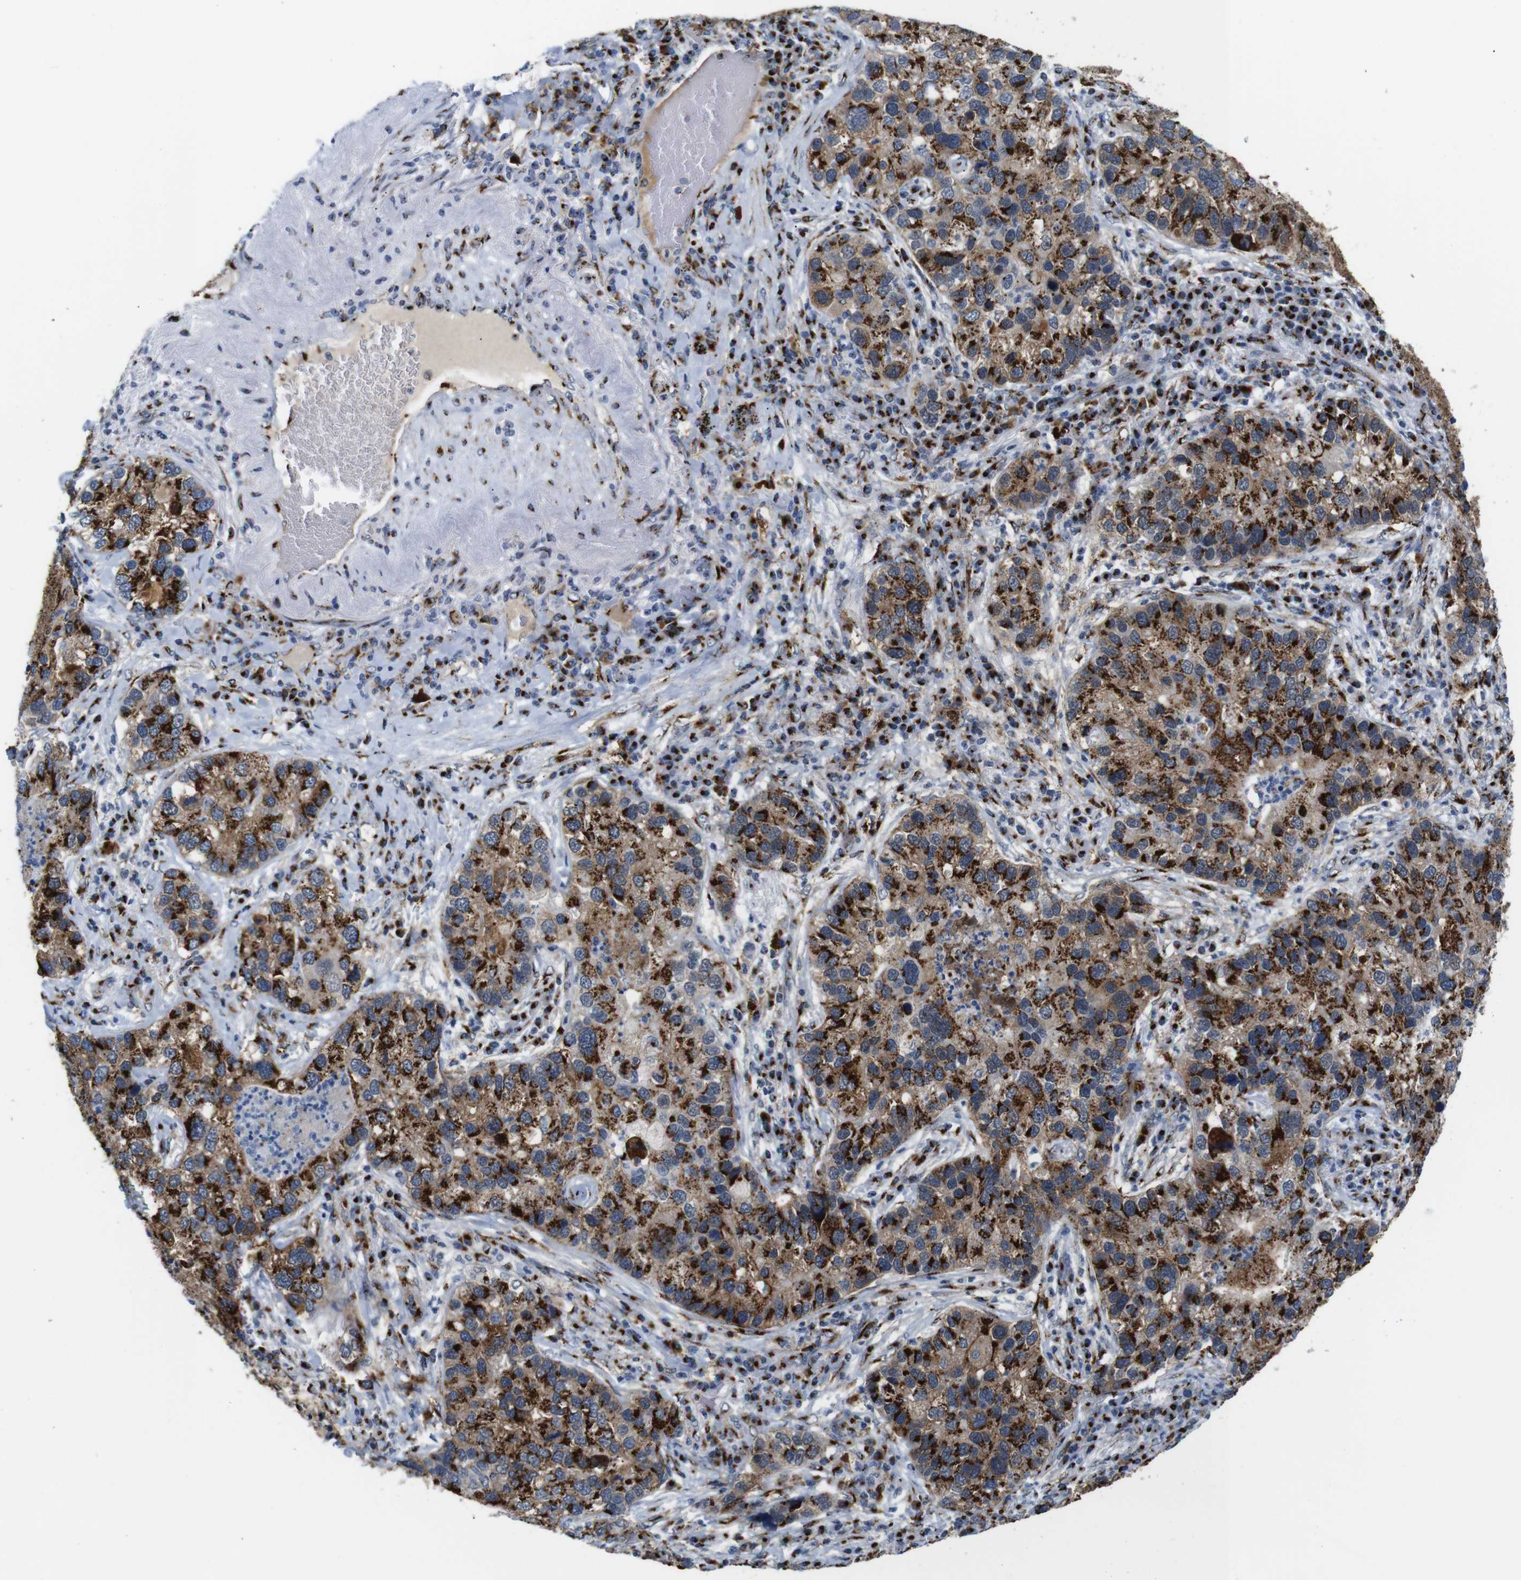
{"staining": {"intensity": "strong", "quantity": ">75%", "location": "cytoplasmic/membranous"}, "tissue": "lung cancer", "cell_type": "Tumor cells", "image_type": "cancer", "snomed": [{"axis": "morphology", "description": "Normal tissue, NOS"}, {"axis": "morphology", "description": "Adenocarcinoma, NOS"}, {"axis": "topography", "description": "Bronchus"}, {"axis": "topography", "description": "Lung"}], "caption": "Immunohistochemistry of human lung cancer (adenocarcinoma) shows high levels of strong cytoplasmic/membranous expression in approximately >75% of tumor cells. The staining was performed using DAB, with brown indicating positive protein expression. Nuclei are stained blue with hematoxylin.", "gene": "TGOLN2", "patient": {"sex": "male", "age": 54}}